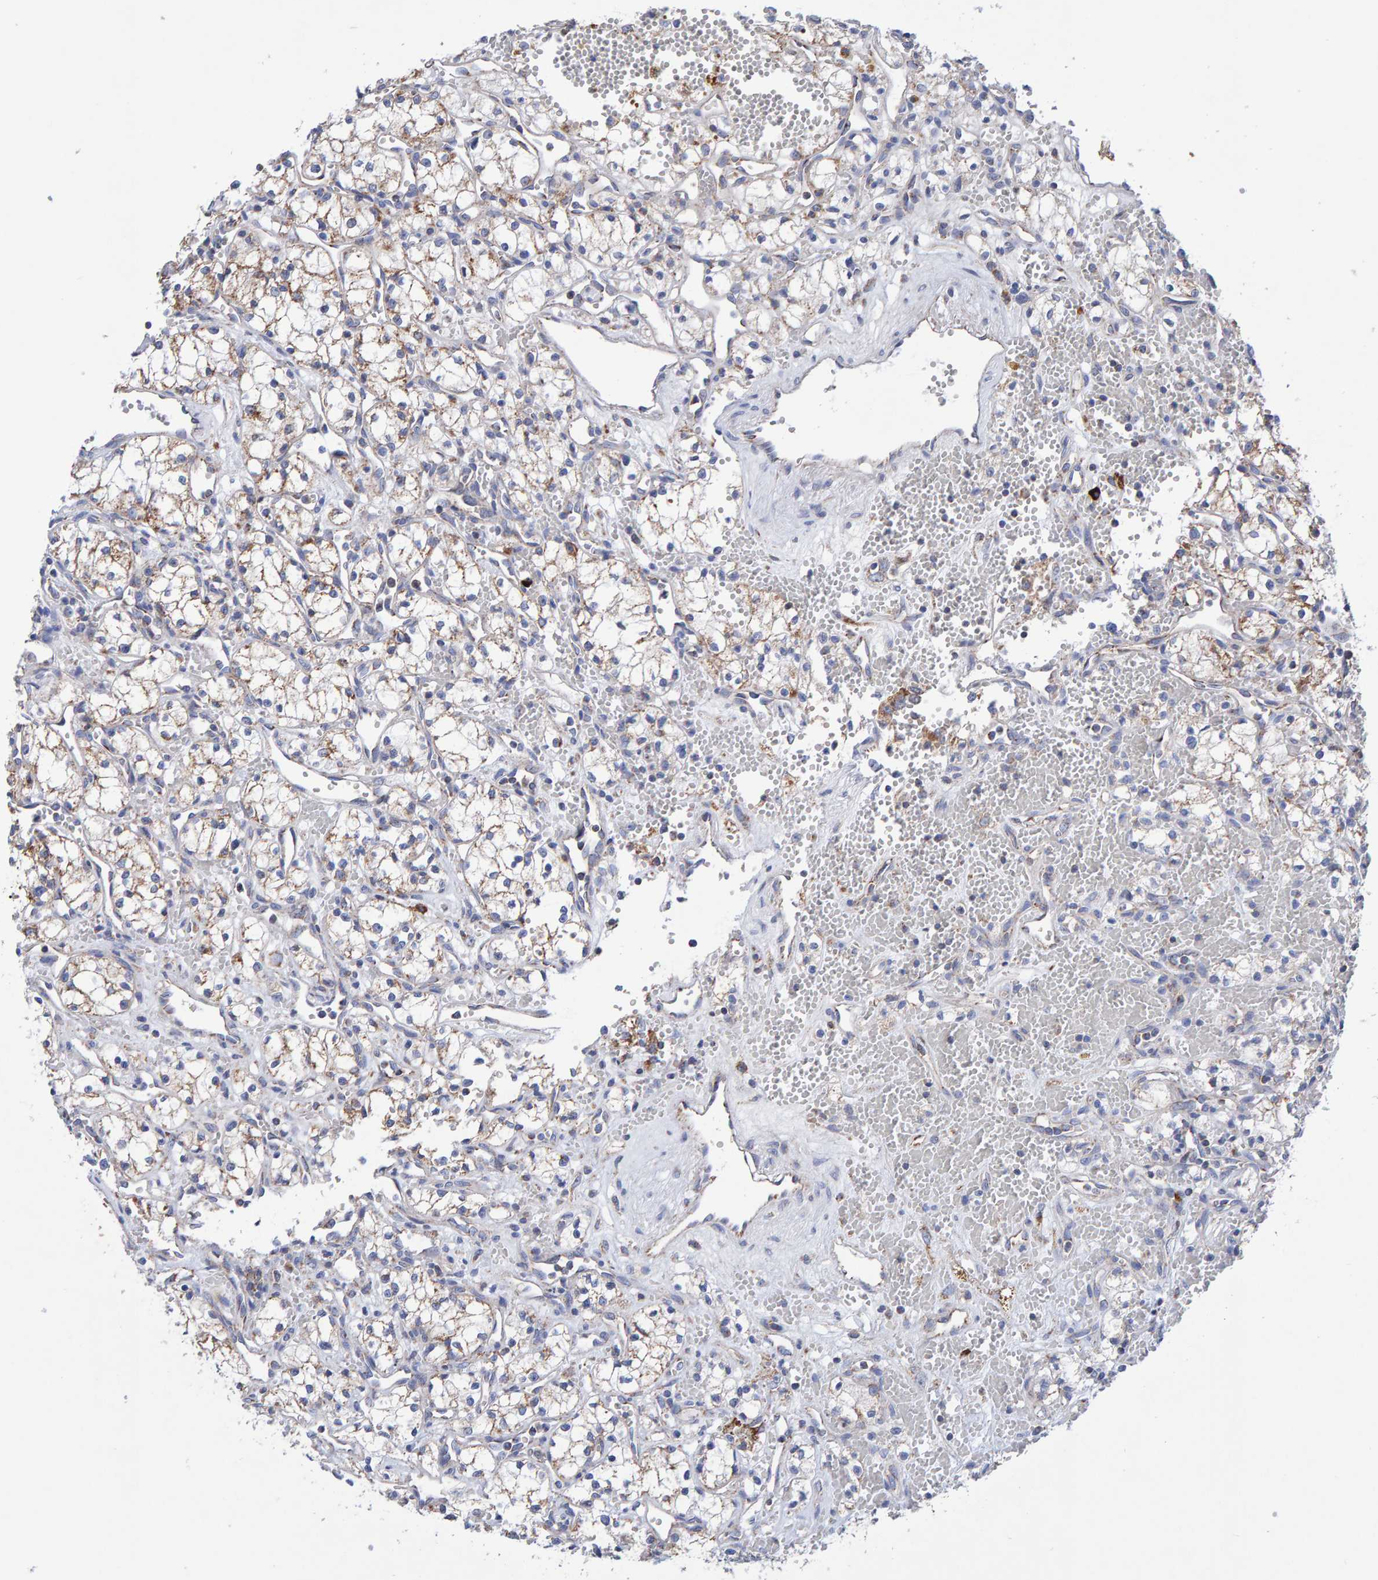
{"staining": {"intensity": "weak", "quantity": "25%-75%", "location": "cytoplasmic/membranous"}, "tissue": "renal cancer", "cell_type": "Tumor cells", "image_type": "cancer", "snomed": [{"axis": "morphology", "description": "Adenocarcinoma, NOS"}, {"axis": "topography", "description": "Kidney"}], "caption": "The histopathology image reveals staining of renal adenocarcinoma, revealing weak cytoplasmic/membranous protein expression (brown color) within tumor cells.", "gene": "EFR3A", "patient": {"sex": "male", "age": 59}}